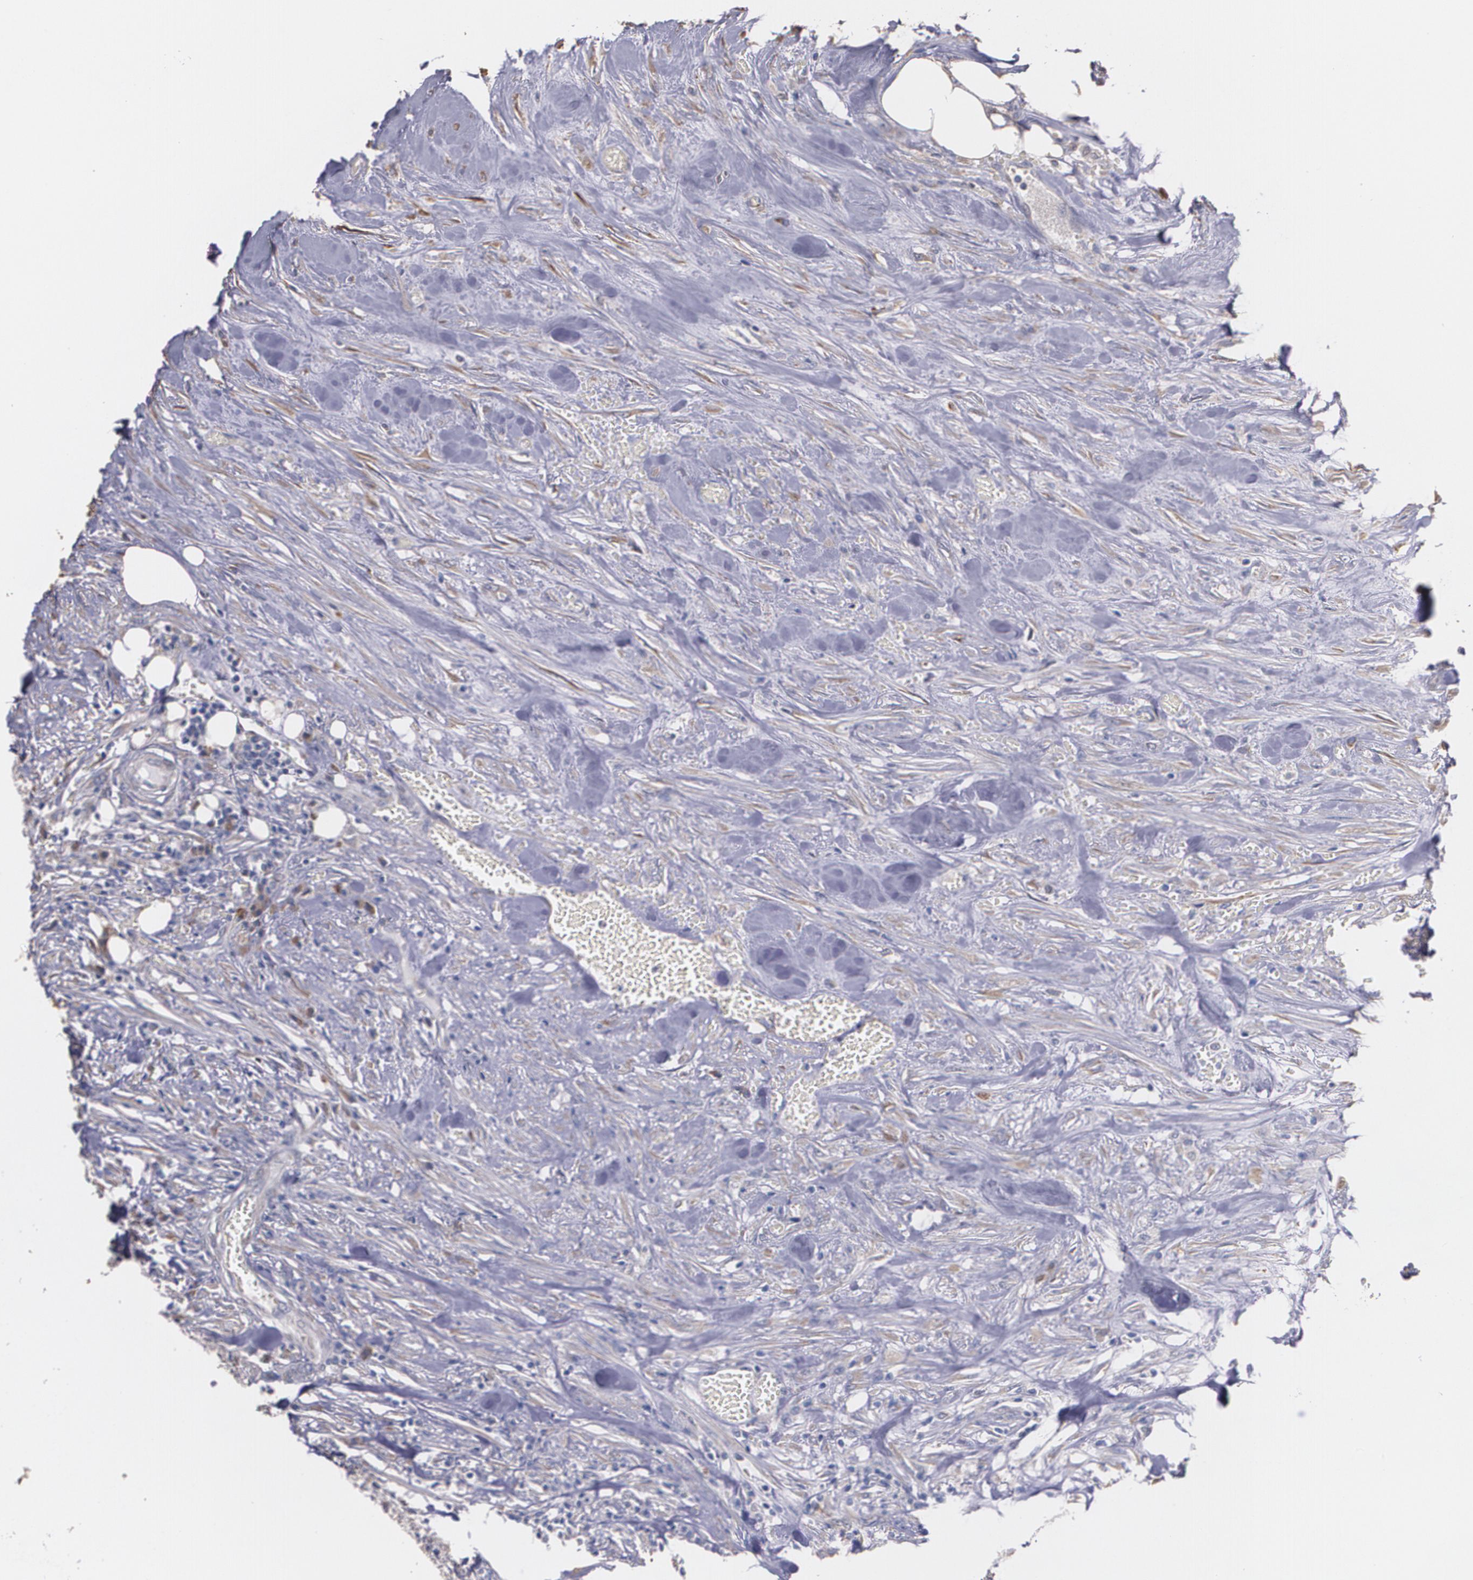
{"staining": {"intensity": "moderate", "quantity": "25%-75%", "location": "cytoplasmic/membranous,nuclear"}, "tissue": "urothelial cancer", "cell_type": "Tumor cells", "image_type": "cancer", "snomed": [{"axis": "morphology", "description": "Urothelial carcinoma, High grade"}, {"axis": "topography", "description": "Urinary bladder"}], "caption": "Human urothelial carcinoma (high-grade) stained with a brown dye exhibits moderate cytoplasmic/membranous and nuclear positive expression in approximately 25%-75% of tumor cells.", "gene": "ATF3", "patient": {"sex": "male", "age": 74}}